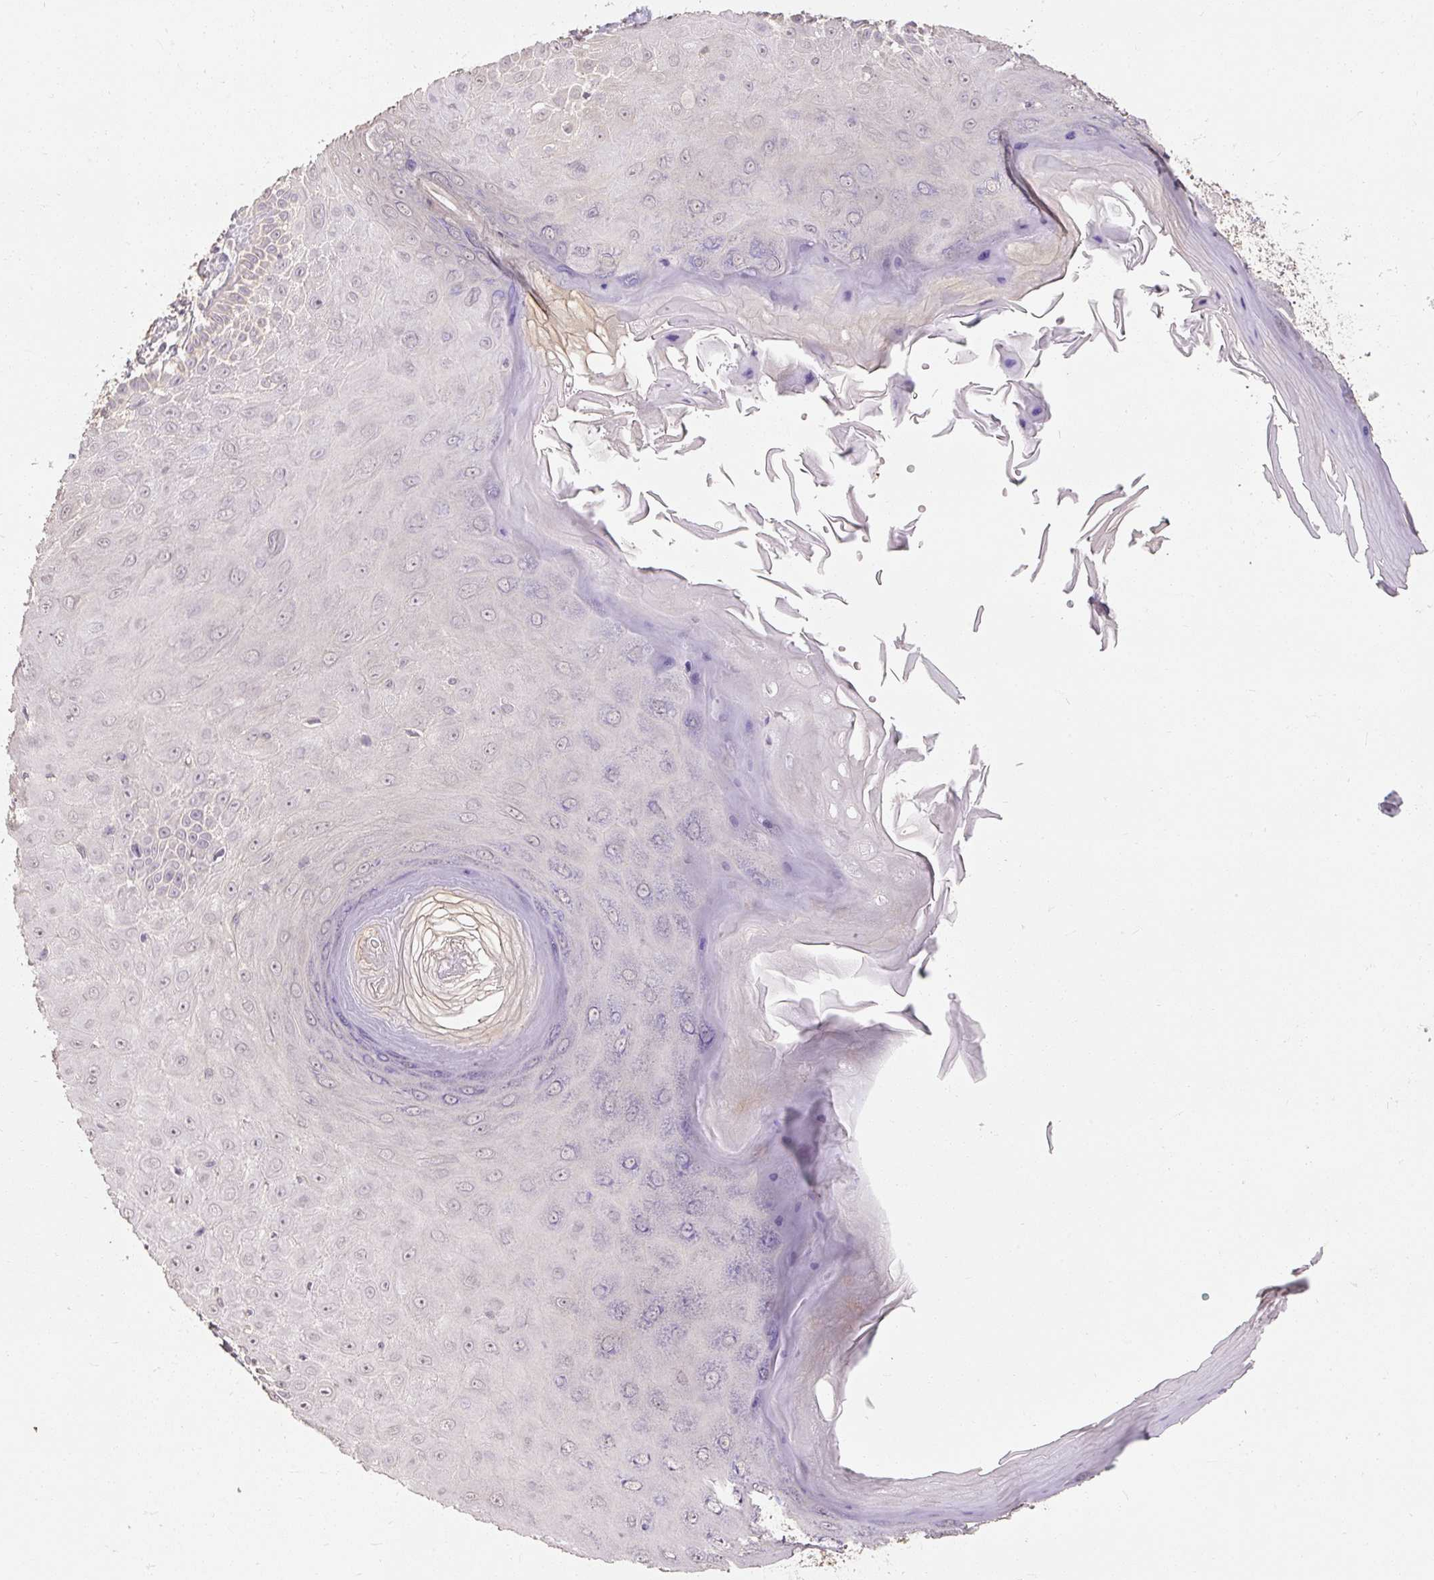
{"staining": {"intensity": "negative", "quantity": "none", "location": "none"}, "tissue": "skin cancer", "cell_type": "Tumor cells", "image_type": "cancer", "snomed": [{"axis": "morphology", "description": "Squamous cell carcinoma, NOS"}, {"axis": "topography", "description": "Skin"}], "caption": "Immunohistochemistry of skin cancer (squamous cell carcinoma) displays no staining in tumor cells. (Brightfield microscopy of DAB (3,3'-diaminobenzidine) immunohistochemistry at high magnification).", "gene": "CFAP65", "patient": {"sex": "male", "age": 86}}